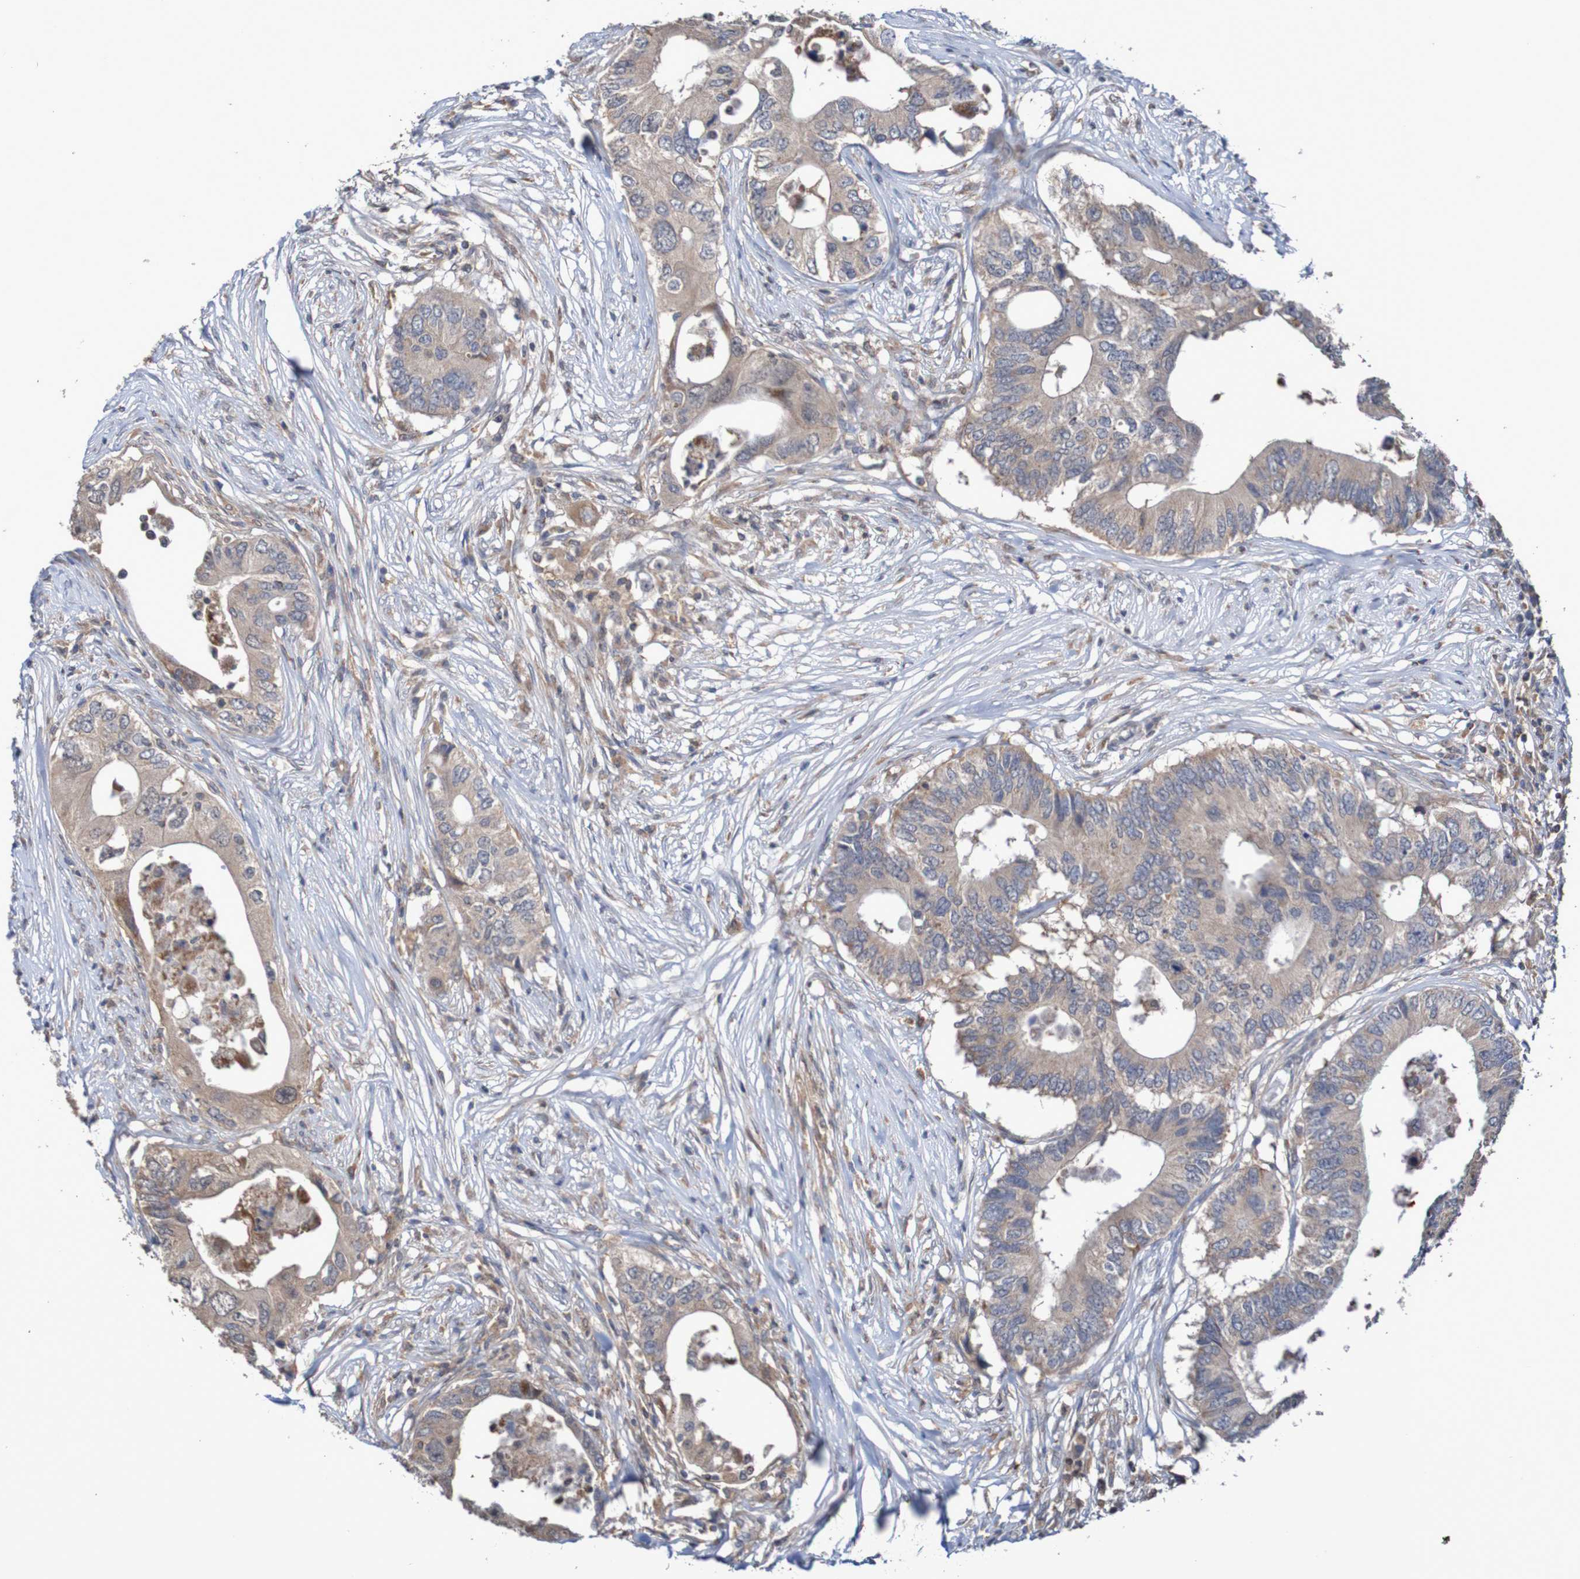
{"staining": {"intensity": "weak", "quantity": ">75%", "location": "cytoplasmic/membranous"}, "tissue": "colorectal cancer", "cell_type": "Tumor cells", "image_type": "cancer", "snomed": [{"axis": "morphology", "description": "Adenocarcinoma, NOS"}, {"axis": "topography", "description": "Colon"}], "caption": "Weak cytoplasmic/membranous staining for a protein is seen in about >75% of tumor cells of colorectal adenocarcinoma using immunohistochemistry.", "gene": "C3orf18", "patient": {"sex": "male", "age": 71}}